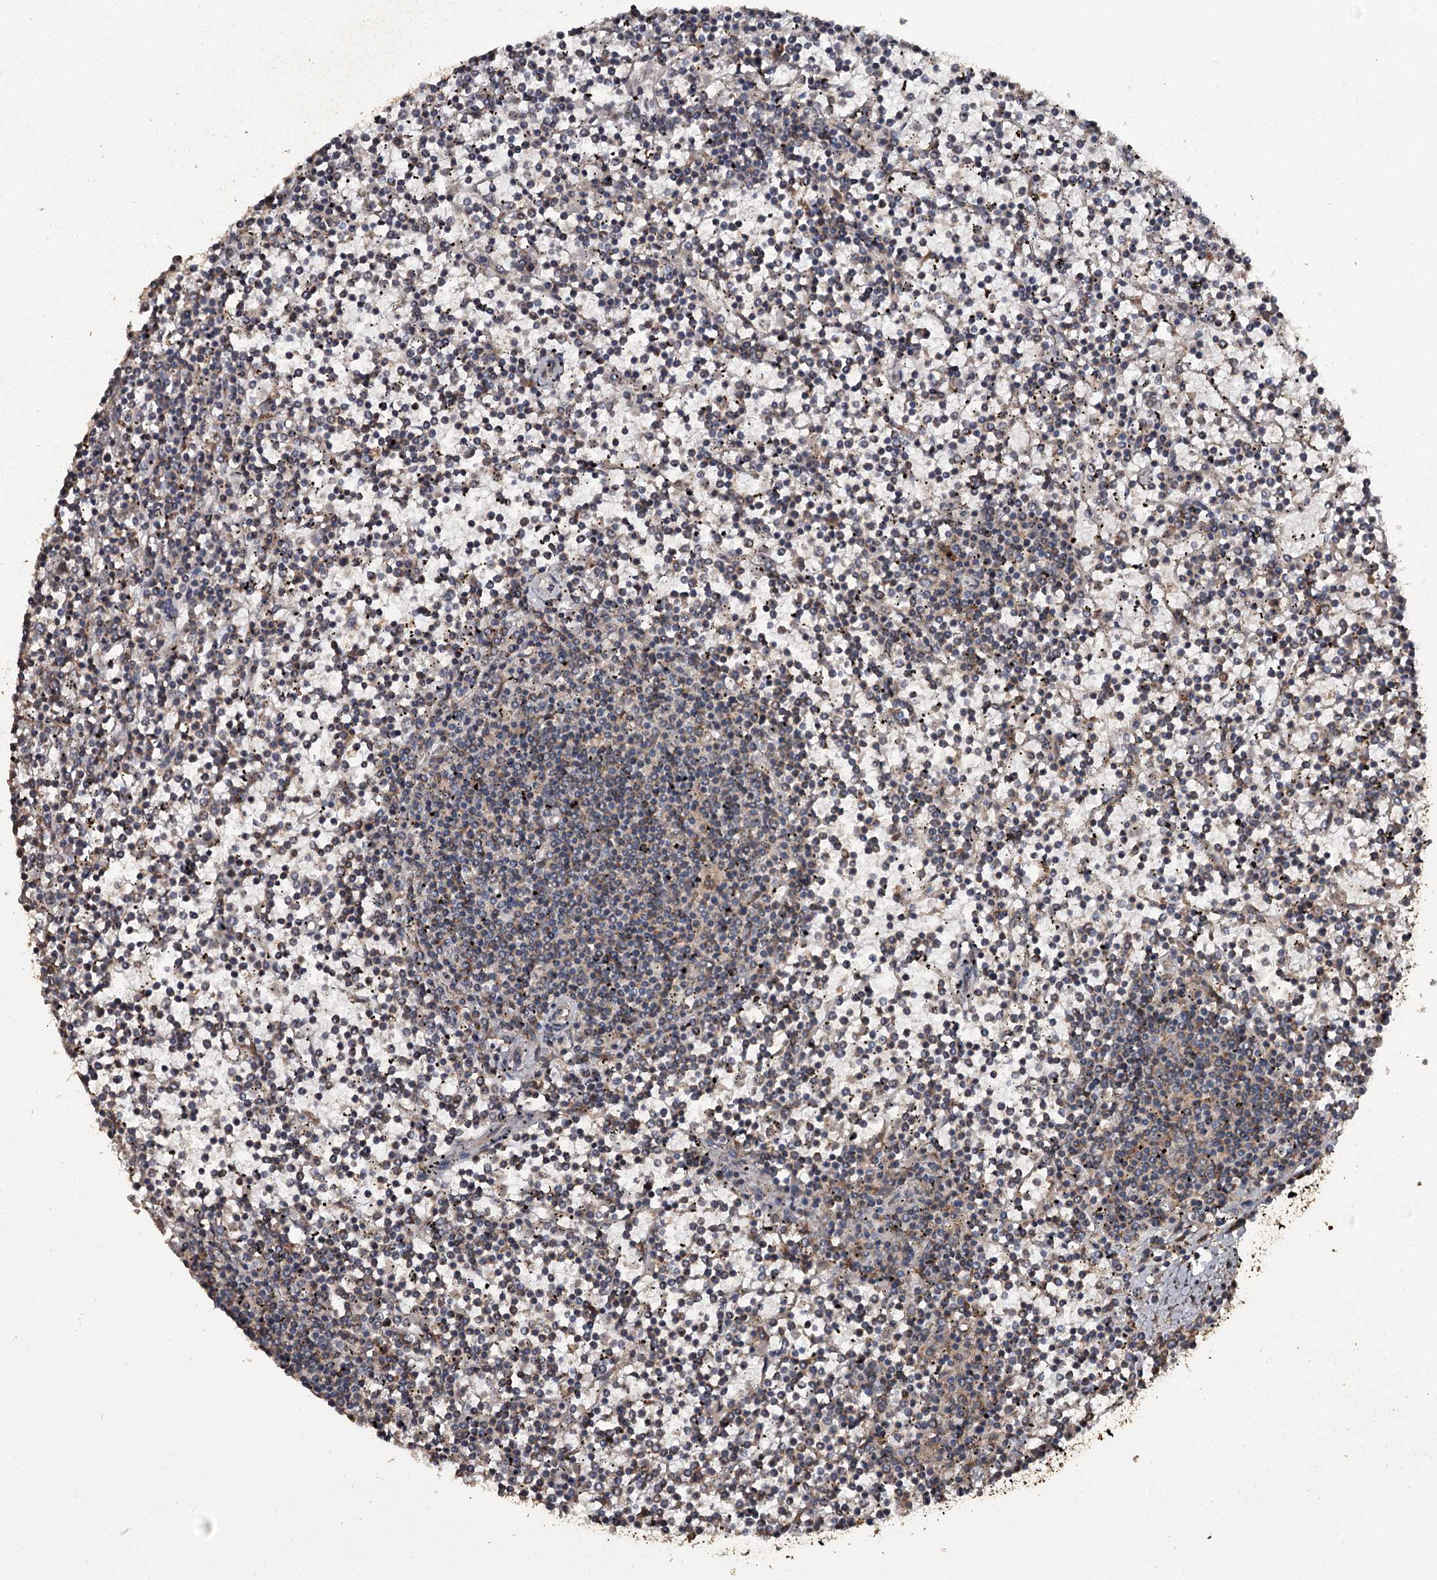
{"staining": {"intensity": "weak", "quantity": "25%-75%", "location": "cytoplasmic/membranous"}, "tissue": "lymphoma", "cell_type": "Tumor cells", "image_type": "cancer", "snomed": [{"axis": "morphology", "description": "Malignant lymphoma, non-Hodgkin's type, Low grade"}, {"axis": "topography", "description": "Spleen"}], "caption": "An image of human lymphoma stained for a protein displays weak cytoplasmic/membranous brown staining in tumor cells.", "gene": "WIPI1", "patient": {"sex": "female", "age": 19}}